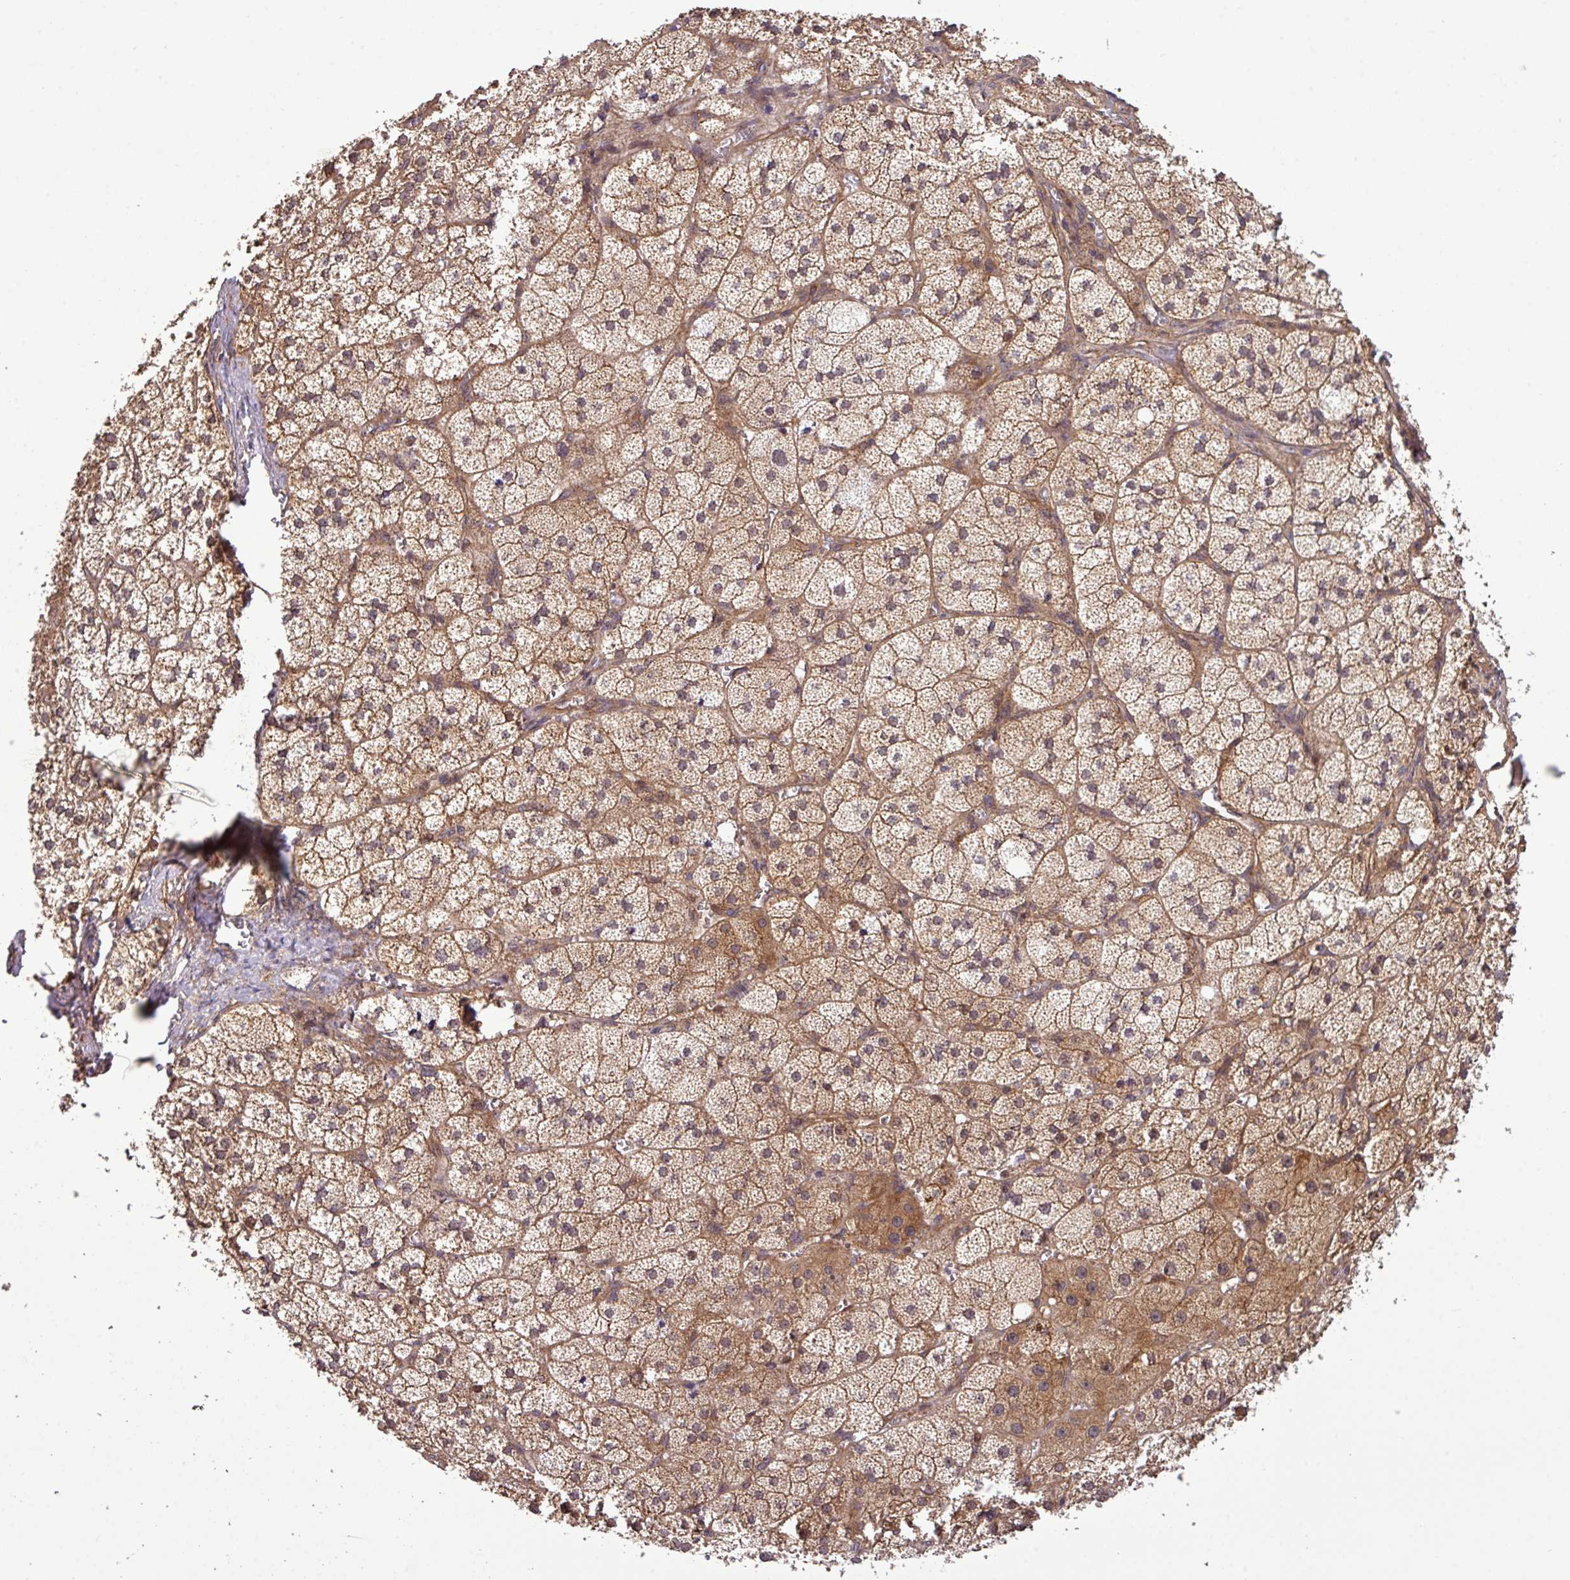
{"staining": {"intensity": "strong", "quantity": "25%-75%", "location": "cytoplasmic/membranous"}, "tissue": "adrenal gland", "cell_type": "Glandular cells", "image_type": "normal", "snomed": [{"axis": "morphology", "description": "Normal tissue, NOS"}, {"axis": "topography", "description": "Adrenal gland"}], "caption": "Immunohistochemistry histopathology image of unremarkable adrenal gland stained for a protein (brown), which displays high levels of strong cytoplasmic/membranous expression in about 25%-75% of glandular cells.", "gene": "XIAP", "patient": {"sex": "female", "age": 52}}